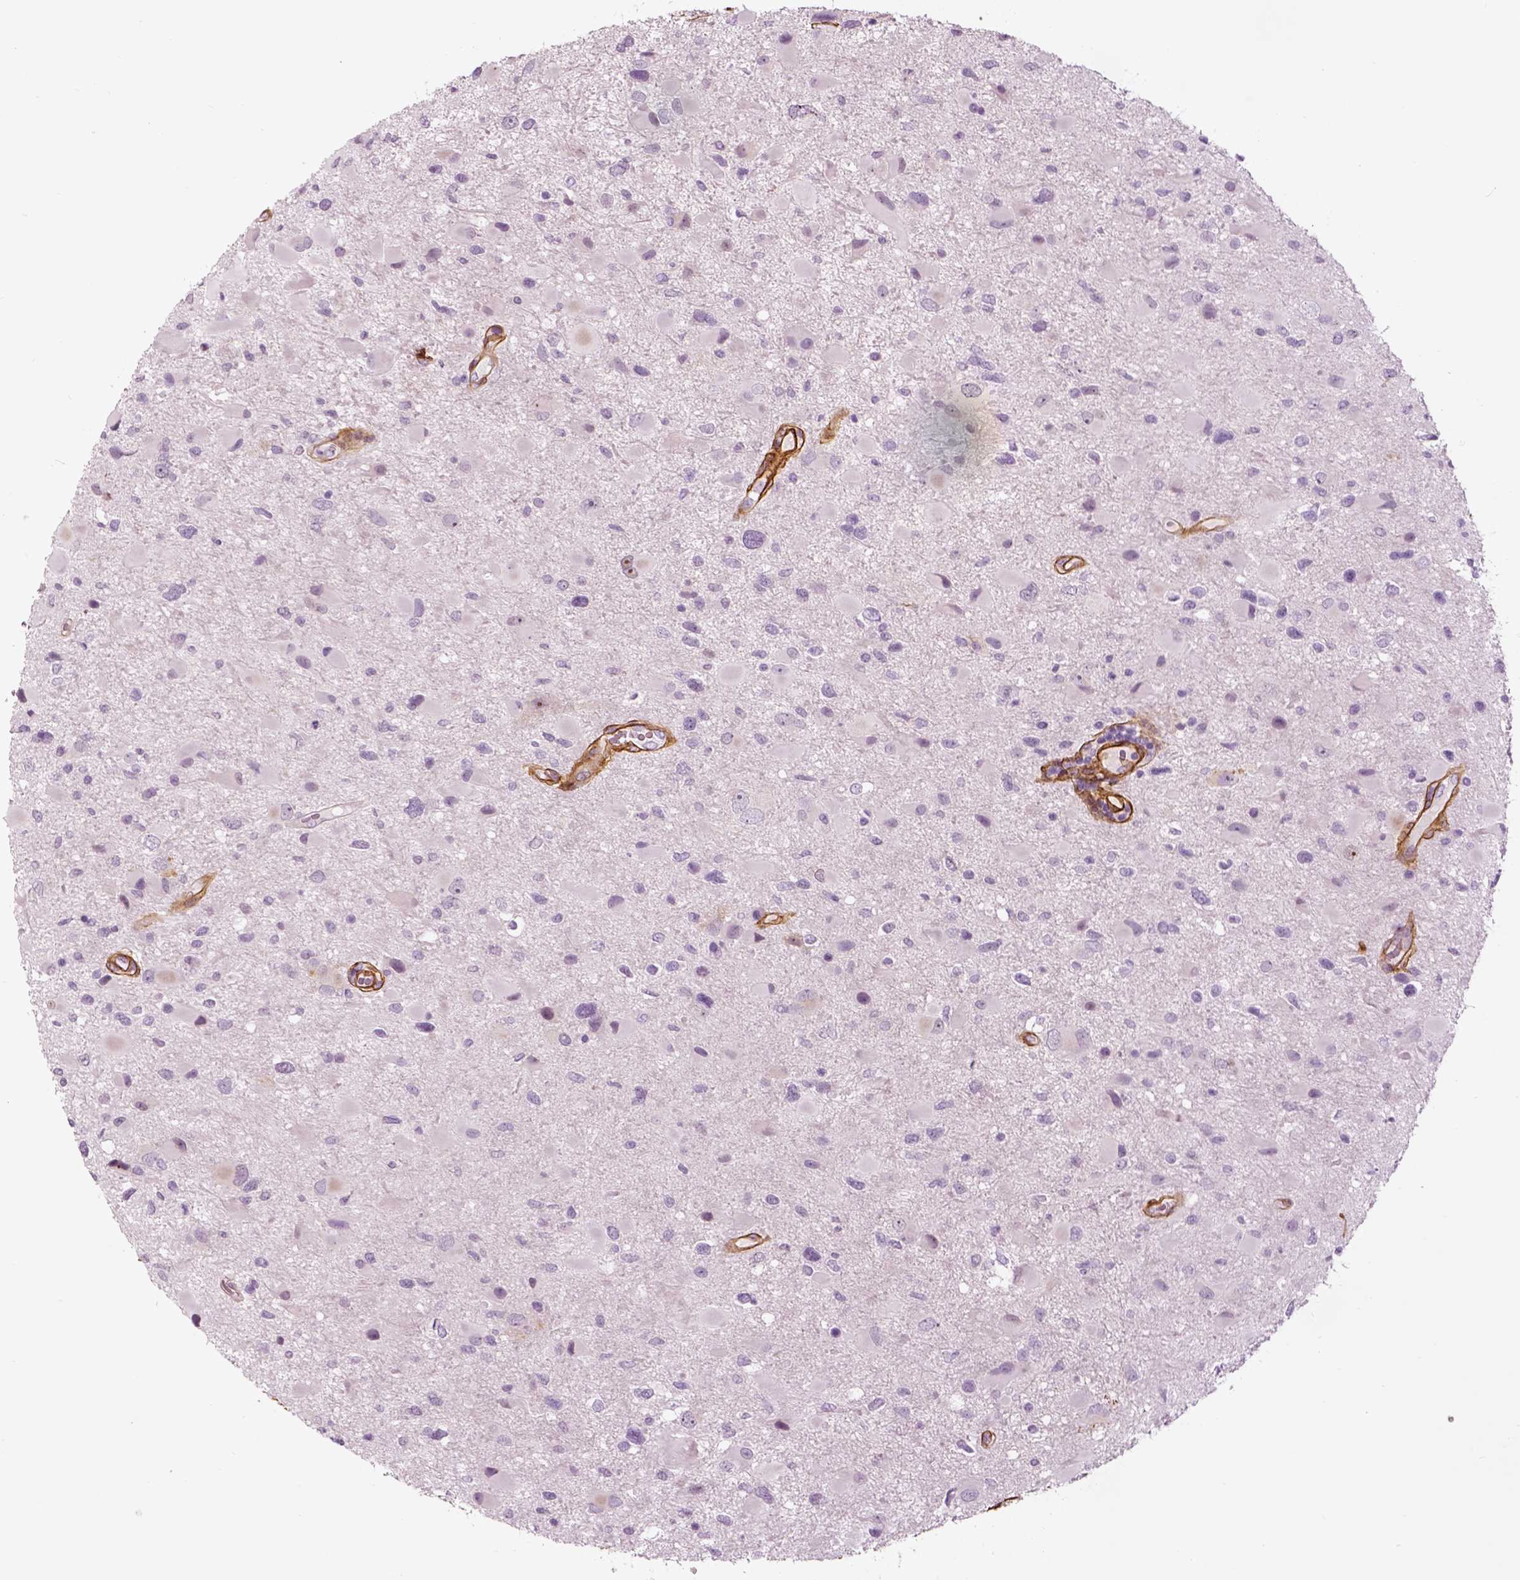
{"staining": {"intensity": "negative", "quantity": "none", "location": "none"}, "tissue": "glioma", "cell_type": "Tumor cells", "image_type": "cancer", "snomed": [{"axis": "morphology", "description": "Glioma, malignant, Low grade"}, {"axis": "topography", "description": "Brain"}], "caption": "The immunohistochemistry (IHC) photomicrograph has no significant expression in tumor cells of malignant glioma (low-grade) tissue.", "gene": "COL6A2", "patient": {"sex": "female", "age": 32}}